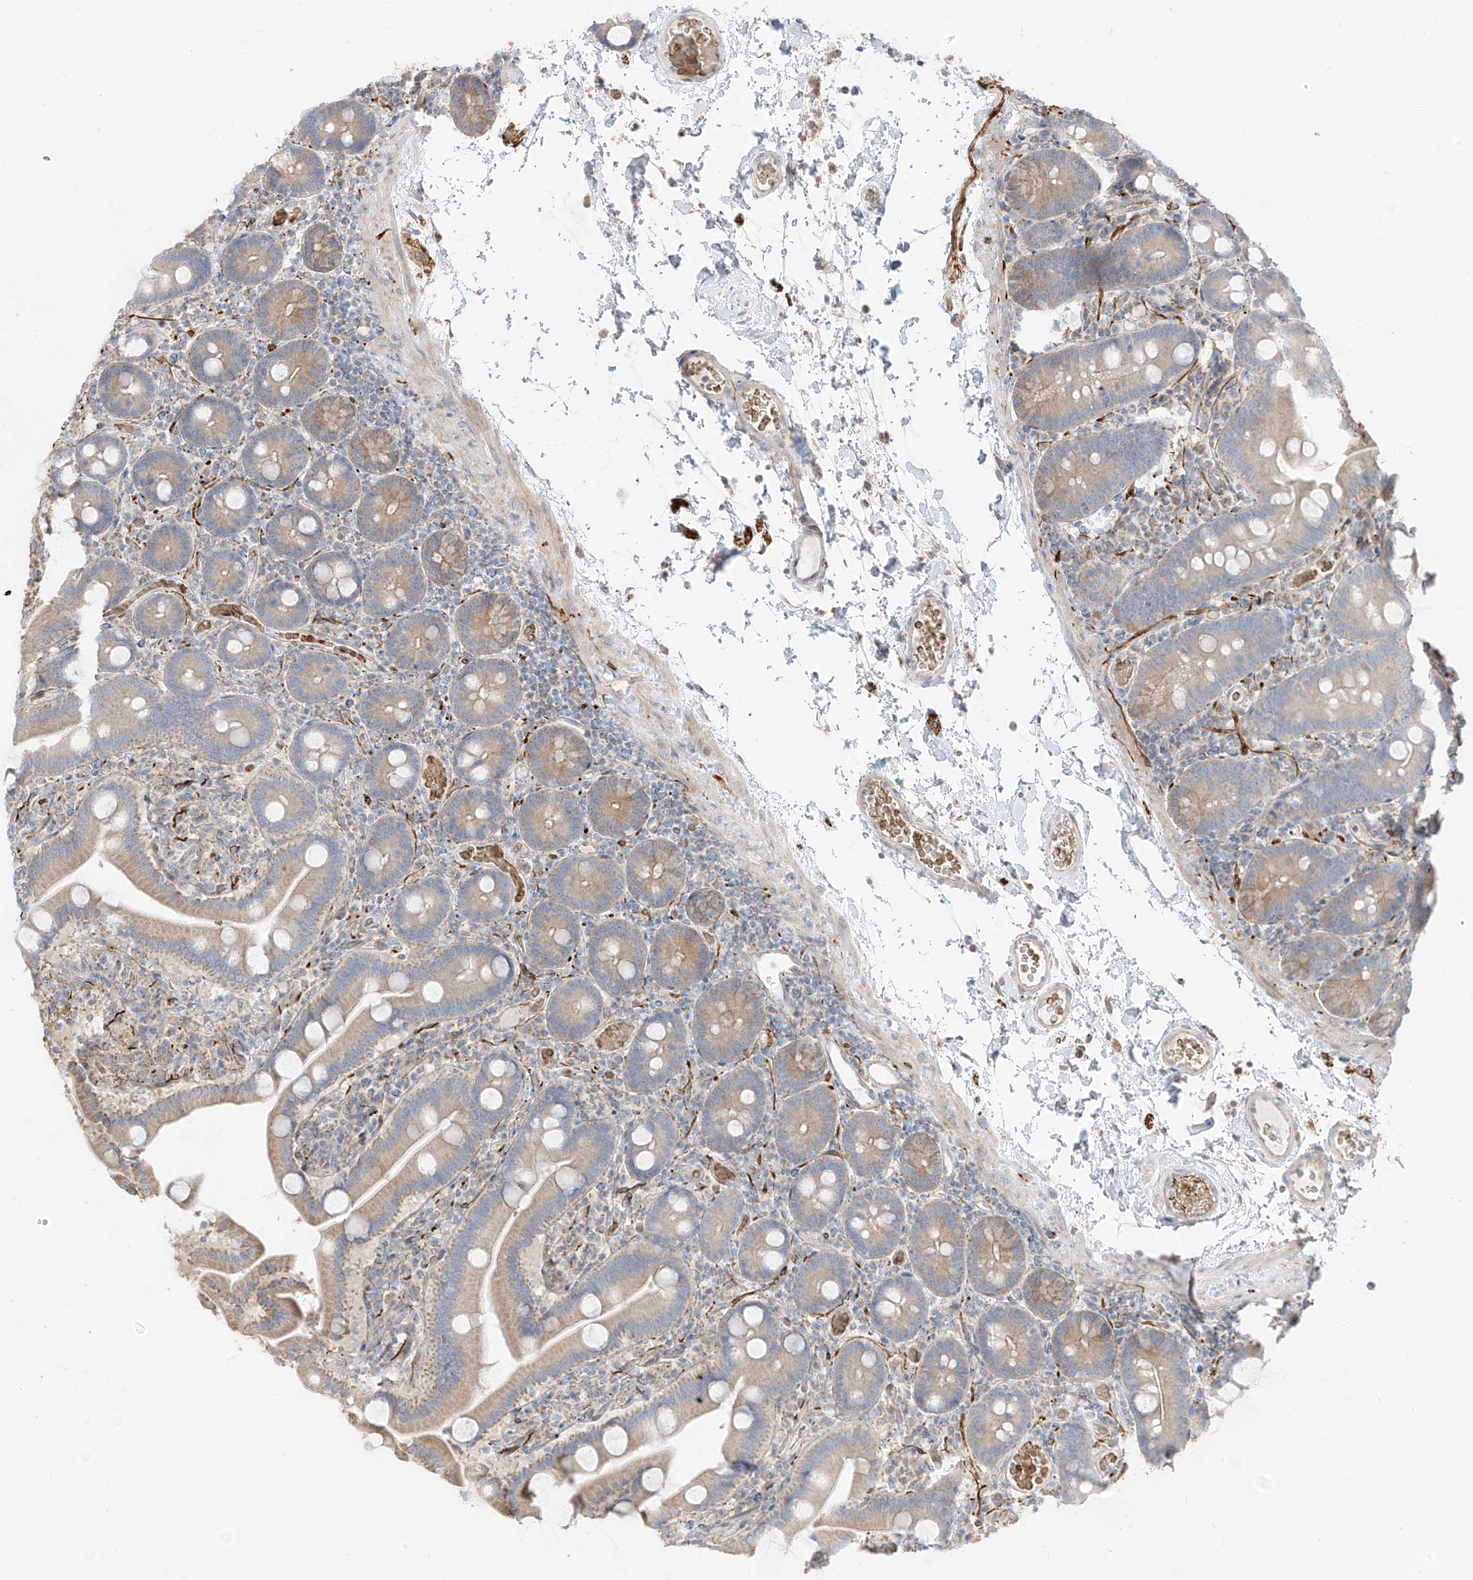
{"staining": {"intensity": "moderate", "quantity": ">75%", "location": "cytoplasmic/membranous"}, "tissue": "duodenum", "cell_type": "Glandular cells", "image_type": "normal", "snomed": [{"axis": "morphology", "description": "Normal tissue, NOS"}, {"axis": "topography", "description": "Duodenum"}], "caption": "Human duodenum stained for a protein (brown) shows moderate cytoplasmic/membranous positive expression in approximately >75% of glandular cells.", "gene": "ARHGEF40", "patient": {"sex": "male", "age": 55}}